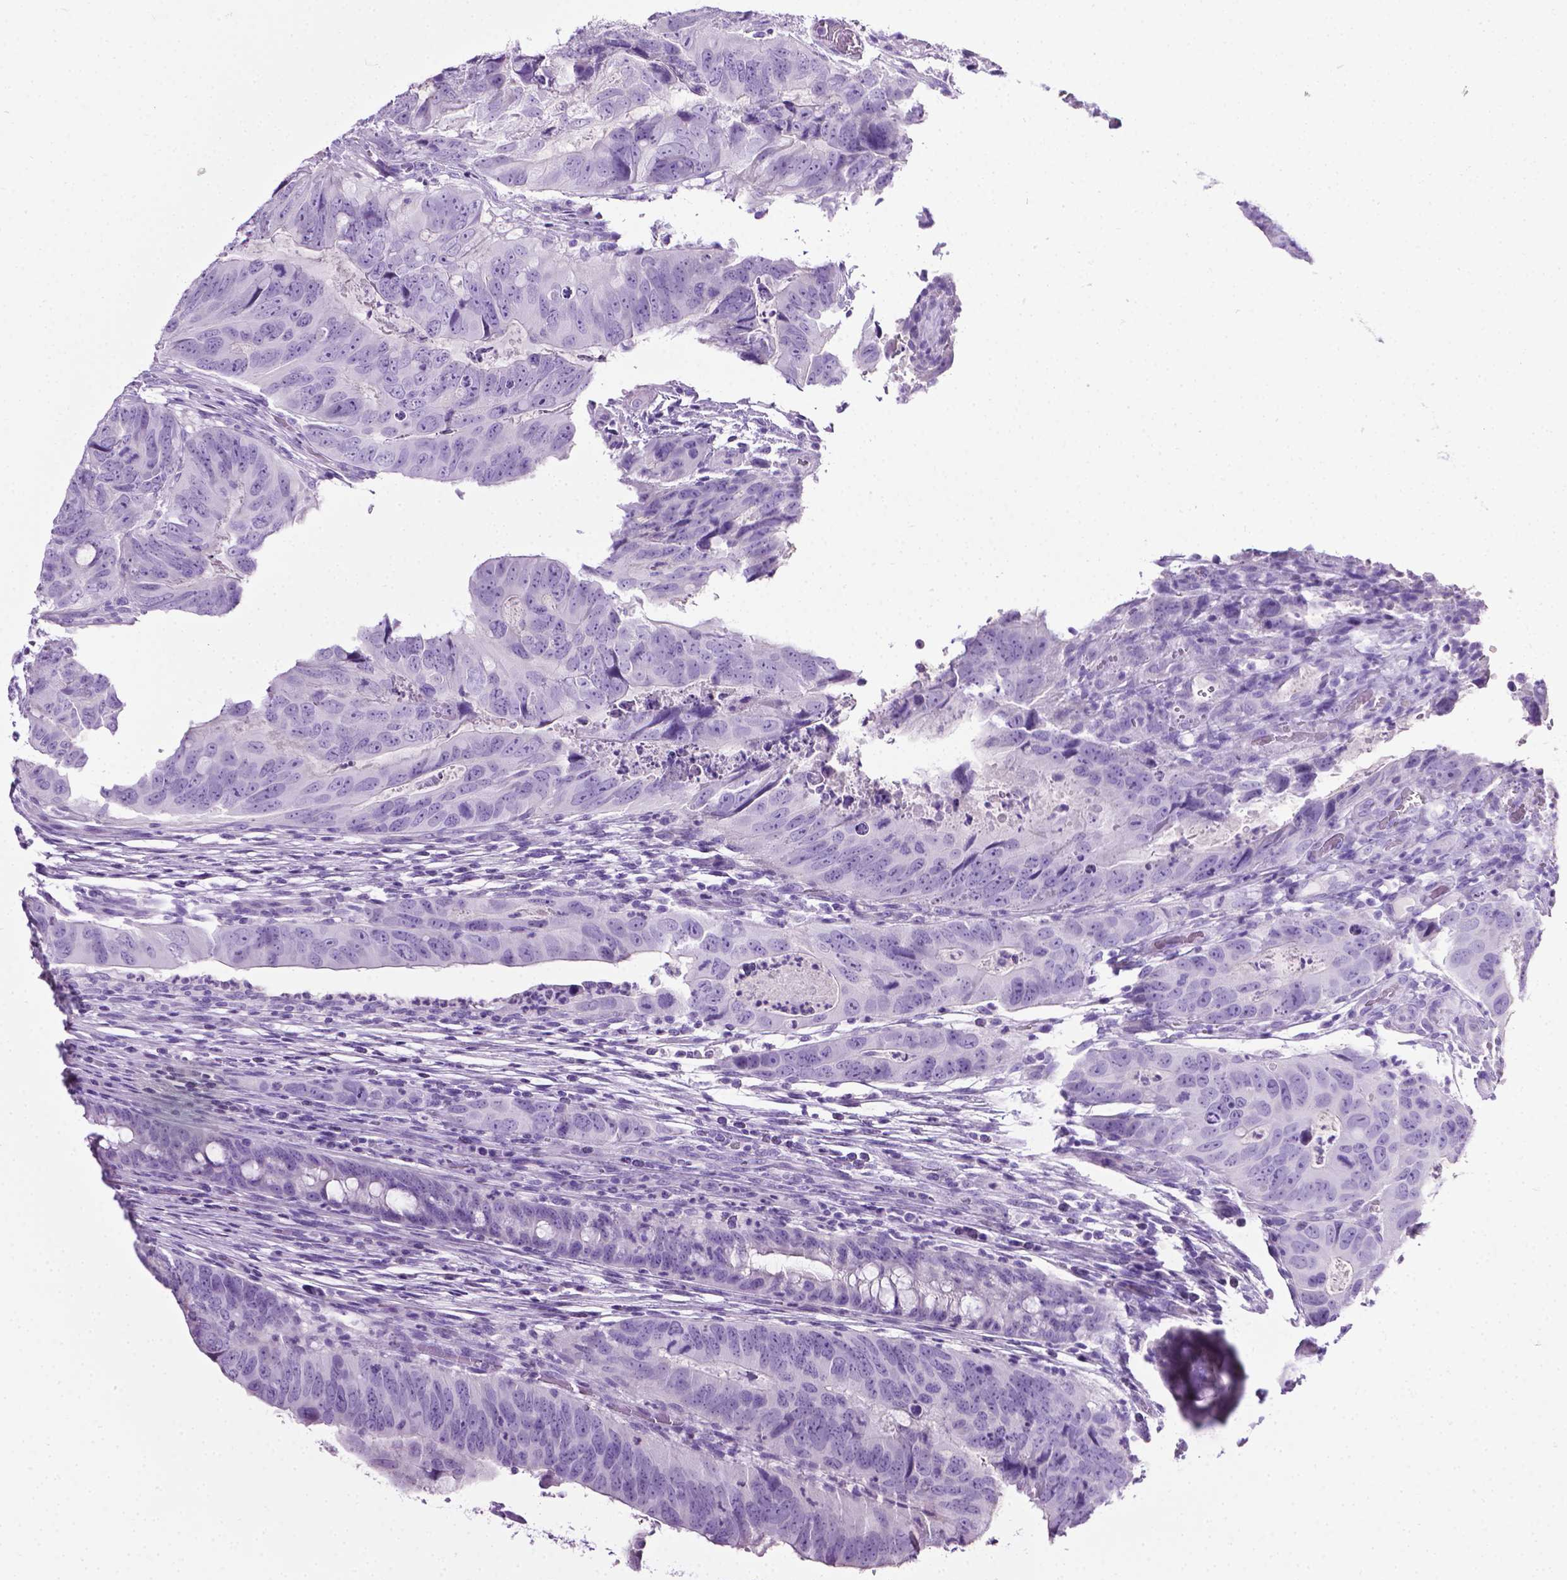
{"staining": {"intensity": "negative", "quantity": "none", "location": "none"}, "tissue": "colorectal cancer", "cell_type": "Tumor cells", "image_type": "cancer", "snomed": [{"axis": "morphology", "description": "Adenocarcinoma, NOS"}, {"axis": "topography", "description": "Colon"}], "caption": "There is no significant staining in tumor cells of colorectal adenocarcinoma.", "gene": "LELP1", "patient": {"sex": "male", "age": 79}}